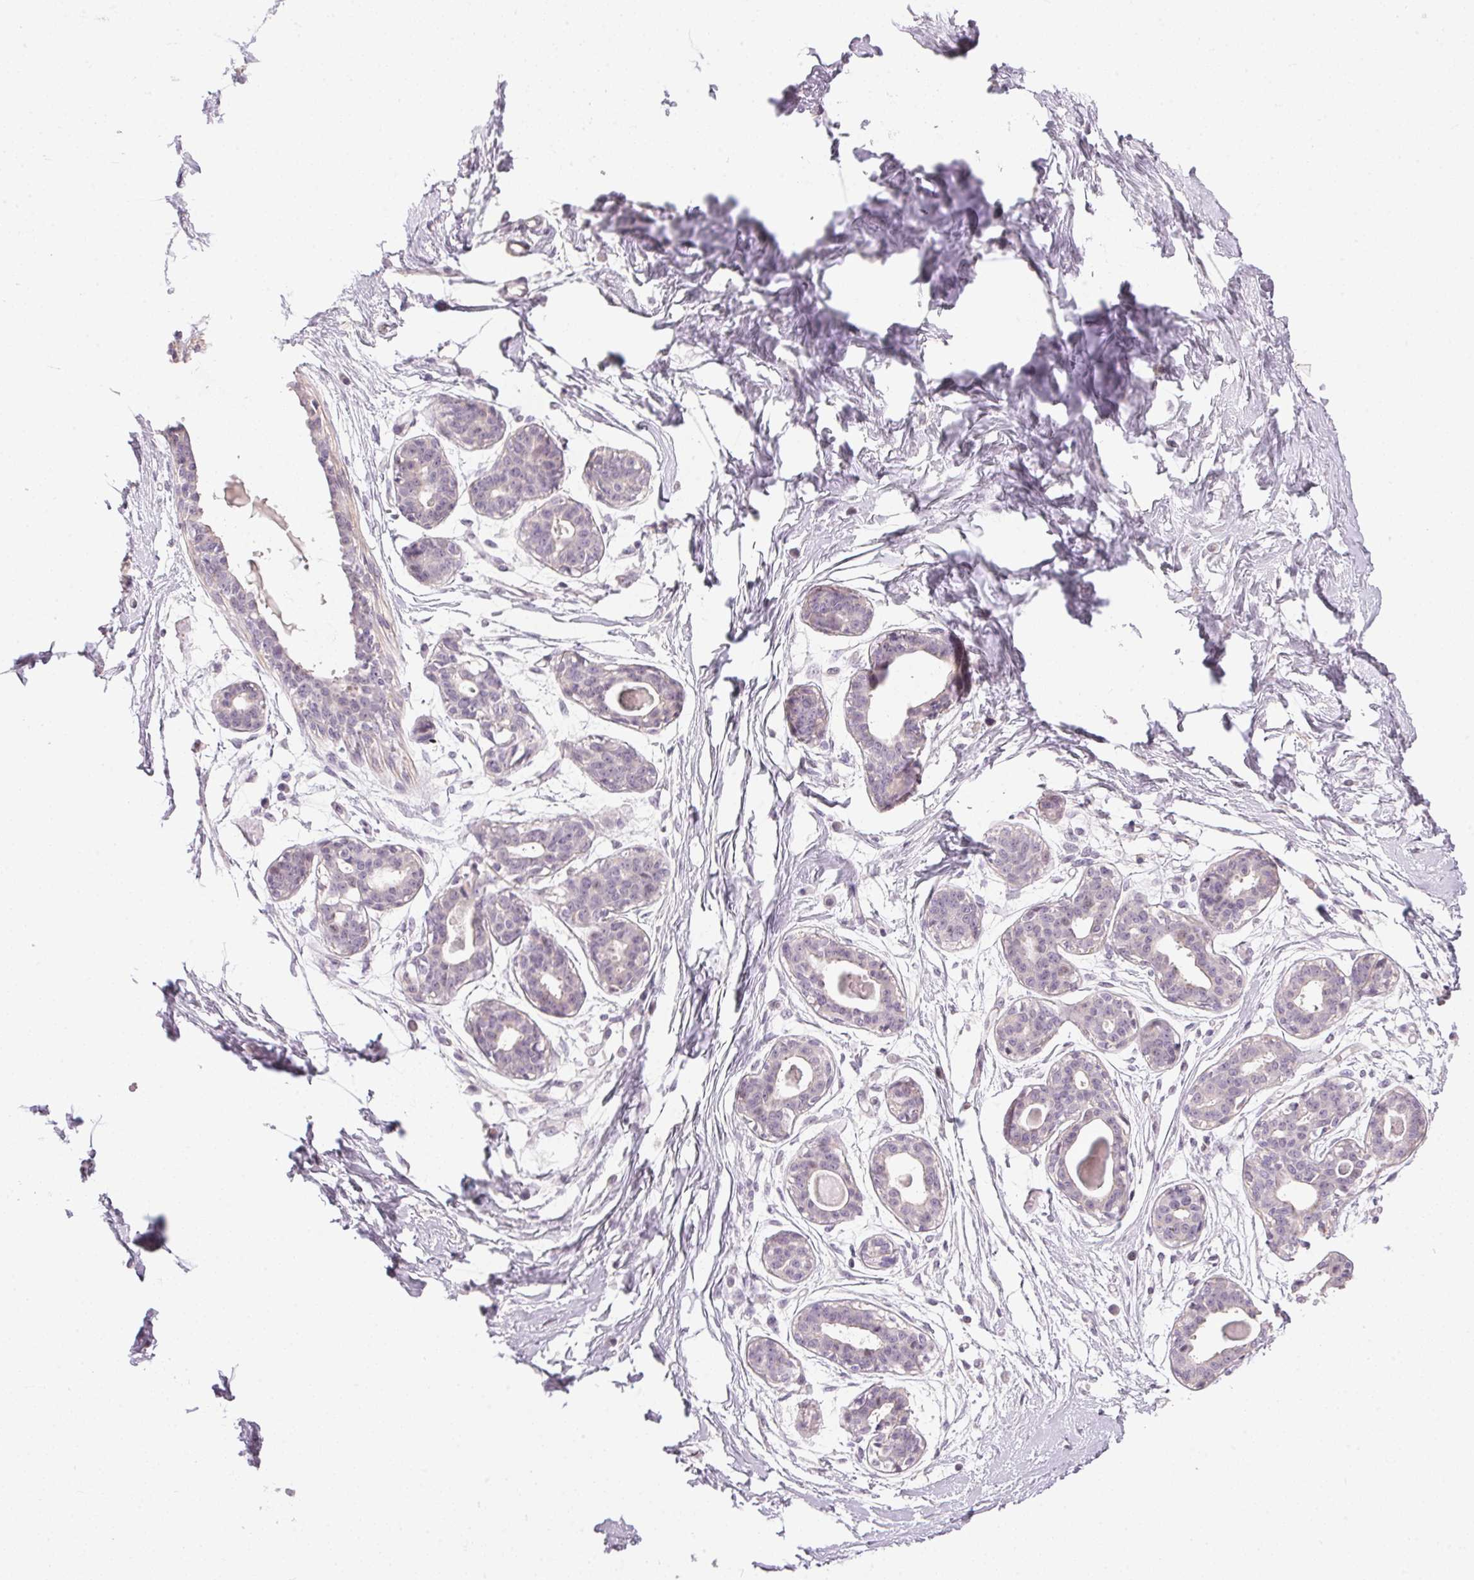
{"staining": {"intensity": "negative", "quantity": "none", "location": "none"}, "tissue": "breast", "cell_type": "Adipocytes", "image_type": "normal", "snomed": [{"axis": "morphology", "description": "Normal tissue, NOS"}, {"axis": "topography", "description": "Breast"}], "caption": "The immunohistochemistry (IHC) photomicrograph has no significant expression in adipocytes of breast. (DAB immunohistochemistry with hematoxylin counter stain).", "gene": "GDAP1L1", "patient": {"sex": "female", "age": 45}}